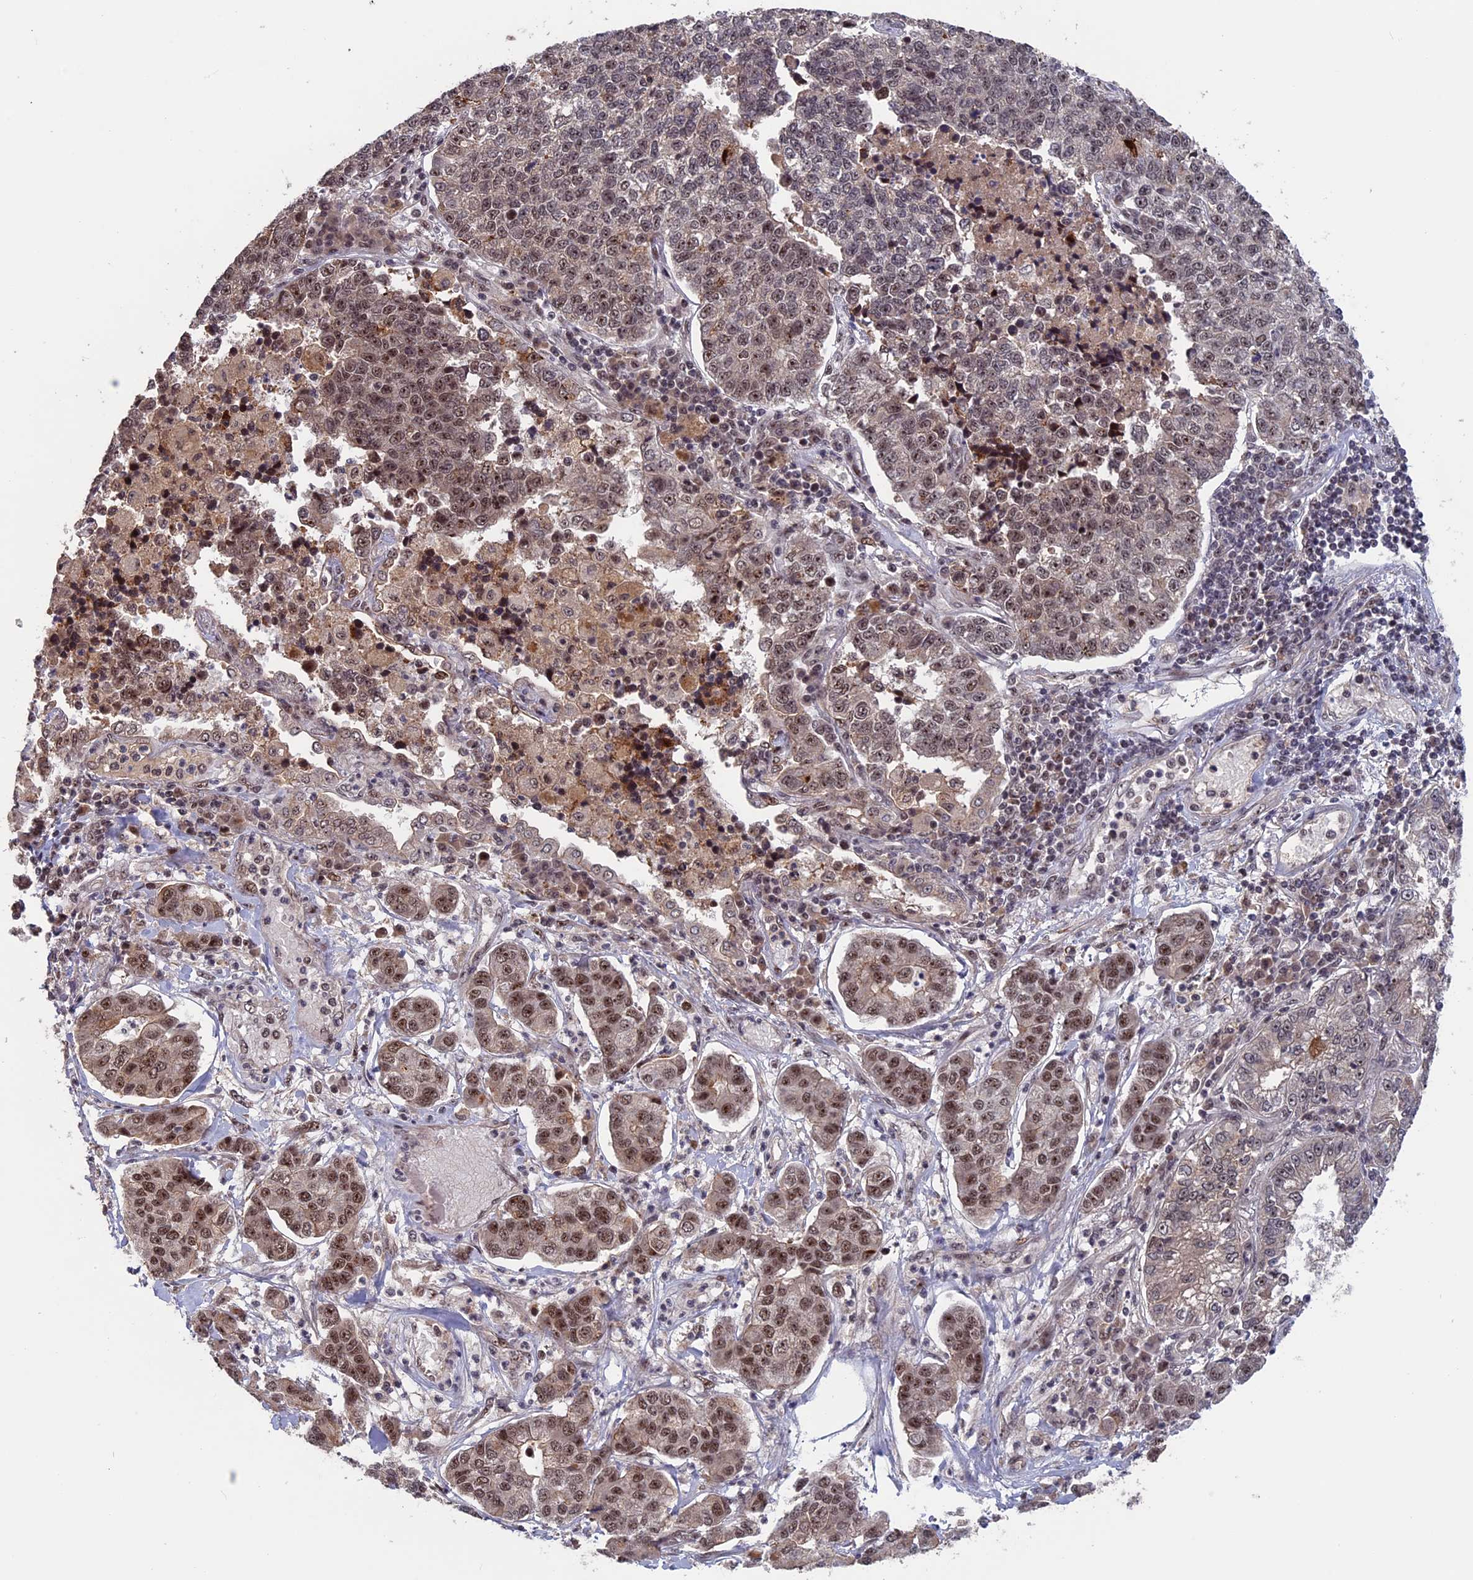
{"staining": {"intensity": "moderate", "quantity": "25%-75%", "location": "nuclear"}, "tissue": "lung cancer", "cell_type": "Tumor cells", "image_type": "cancer", "snomed": [{"axis": "morphology", "description": "Adenocarcinoma, NOS"}, {"axis": "topography", "description": "Lung"}], "caption": "The photomicrograph demonstrates immunohistochemical staining of lung cancer. There is moderate nuclear positivity is appreciated in approximately 25%-75% of tumor cells. (DAB = brown stain, brightfield microscopy at high magnification).", "gene": "CACTIN", "patient": {"sex": "male", "age": 49}}